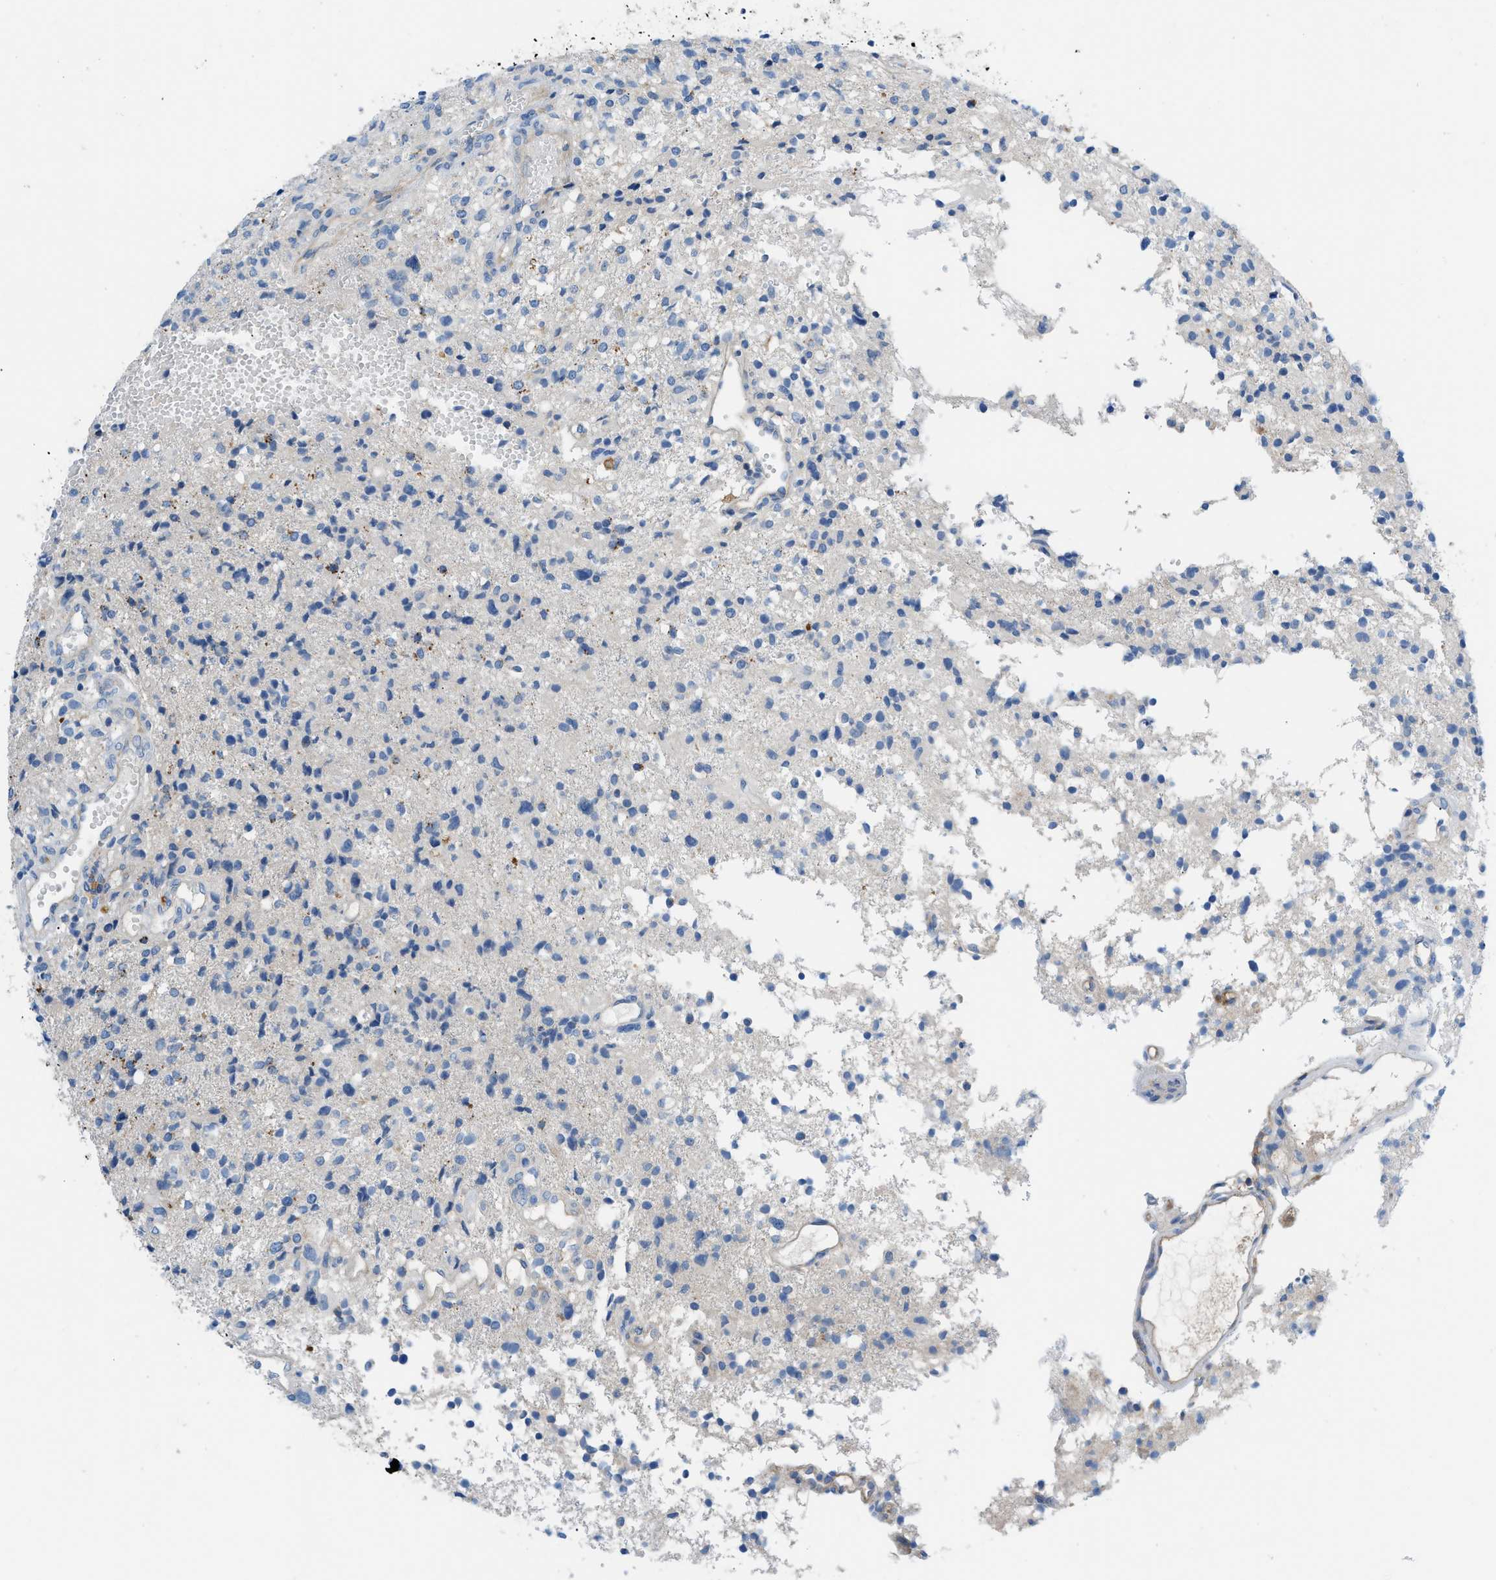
{"staining": {"intensity": "negative", "quantity": "none", "location": "none"}, "tissue": "glioma", "cell_type": "Tumor cells", "image_type": "cancer", "snomed": [{"axis": "morphology", "description": "Glioma, malignant, High grade"}, {"axis": "topography", "description": "Brain"}], "caption": "Photomicrograph shows no protein positivity in tumor cells of malignant glioma (high-grade) tissue.", "gene": "ORAI1", "patient": {"sex": "female", "age": 59}}